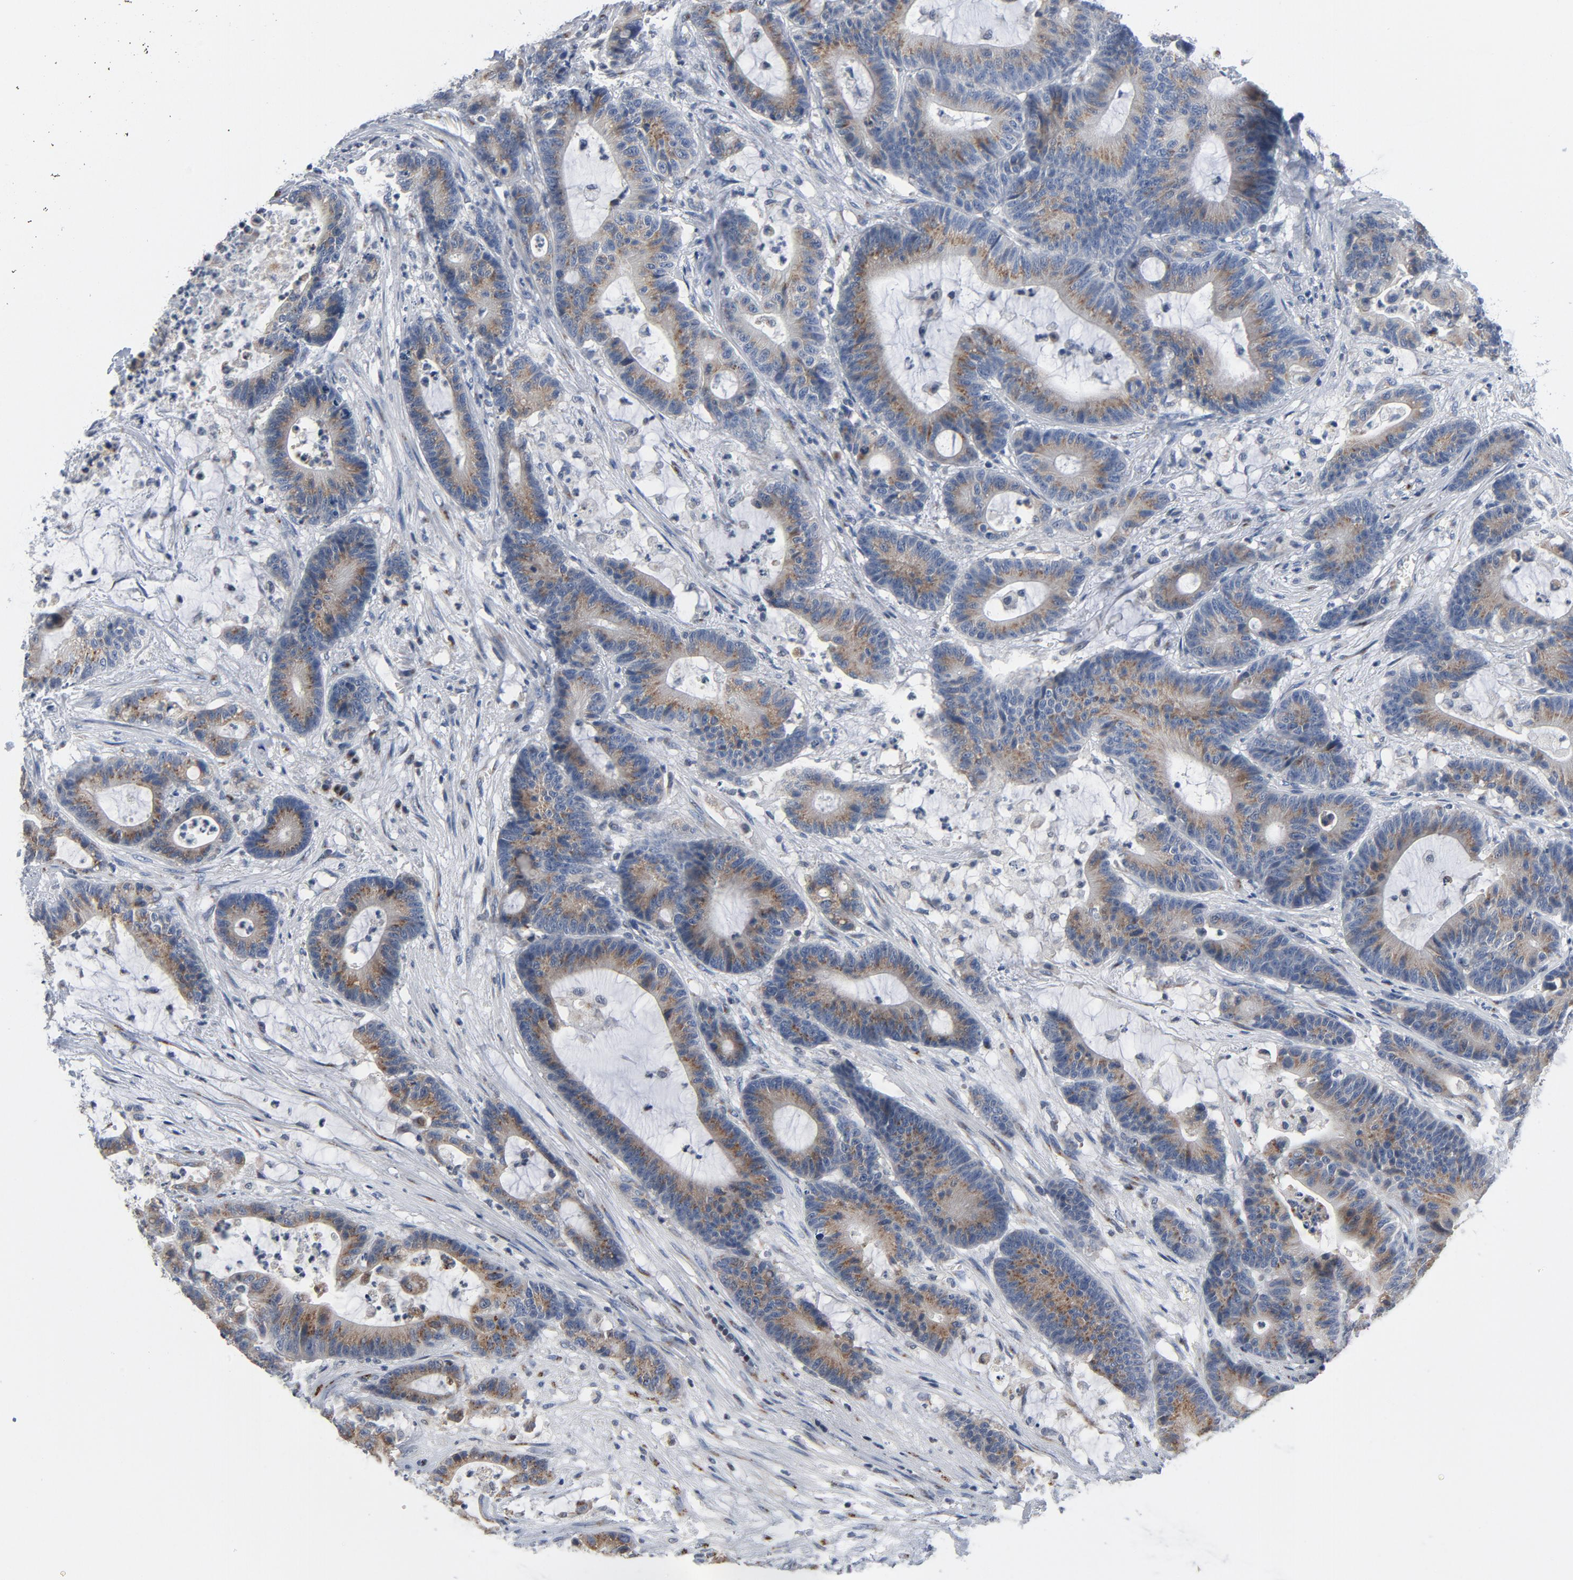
{"staining": {"intensity": "moderate", "quantity": ">75%", "location": "cytoplasmic/membranous"}, "tissue": "colorectal cancer", "cell_type": "Tumor cells", "image_type": "cancer", "snomed": [{"axis": "morphology", "description": "Adenocarcinoma, NOS"}, {"axis": "topography", "description": "Colon"}], "caption": "IHC (DAB) staining of human colorectal cancer (adenocarcinoma) demonstrates moderate cytoplasmic/membranous protein staining in approximately >75% of tumor cells.", "gene": "YIPF6", "patient": {"sex": "female", "age": 84}}